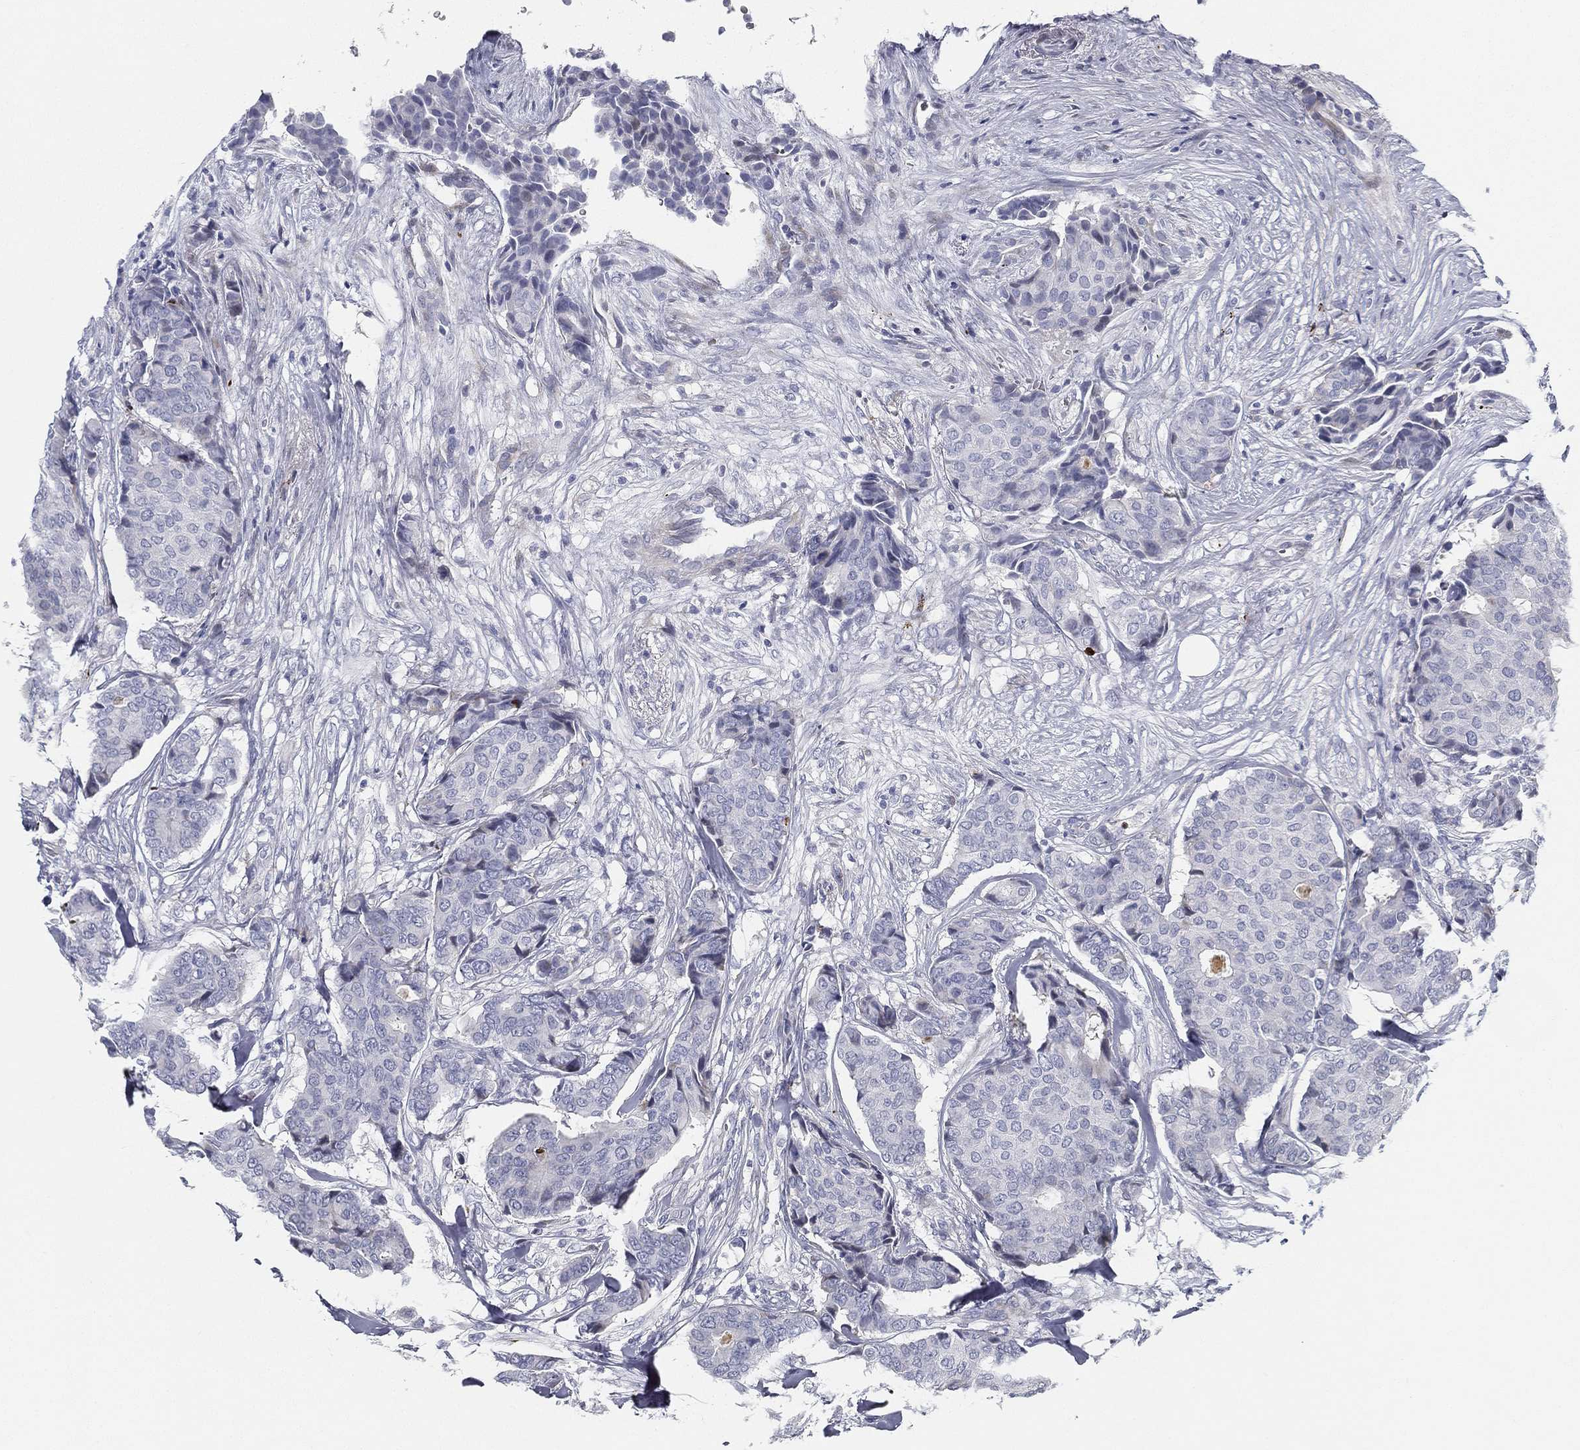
{"staining": {"intensity": "negative", "quantity": "none", "location": "none"}, "tissue": "breast cancer", "cell_type": "Tumor cells", "image_type": "cancer", "snomed": [{"axis": "morphology", "description": "Duct carcinoma"}, {"axis": "topography", "description": "Breast"}], "caption": "There is no significant expression in tumor cells of intraductal carcinoma (breast). Nuclei are stained in blue.", "gene": "SPPL2C", "patient": {"sex": "female", "age": 75}}